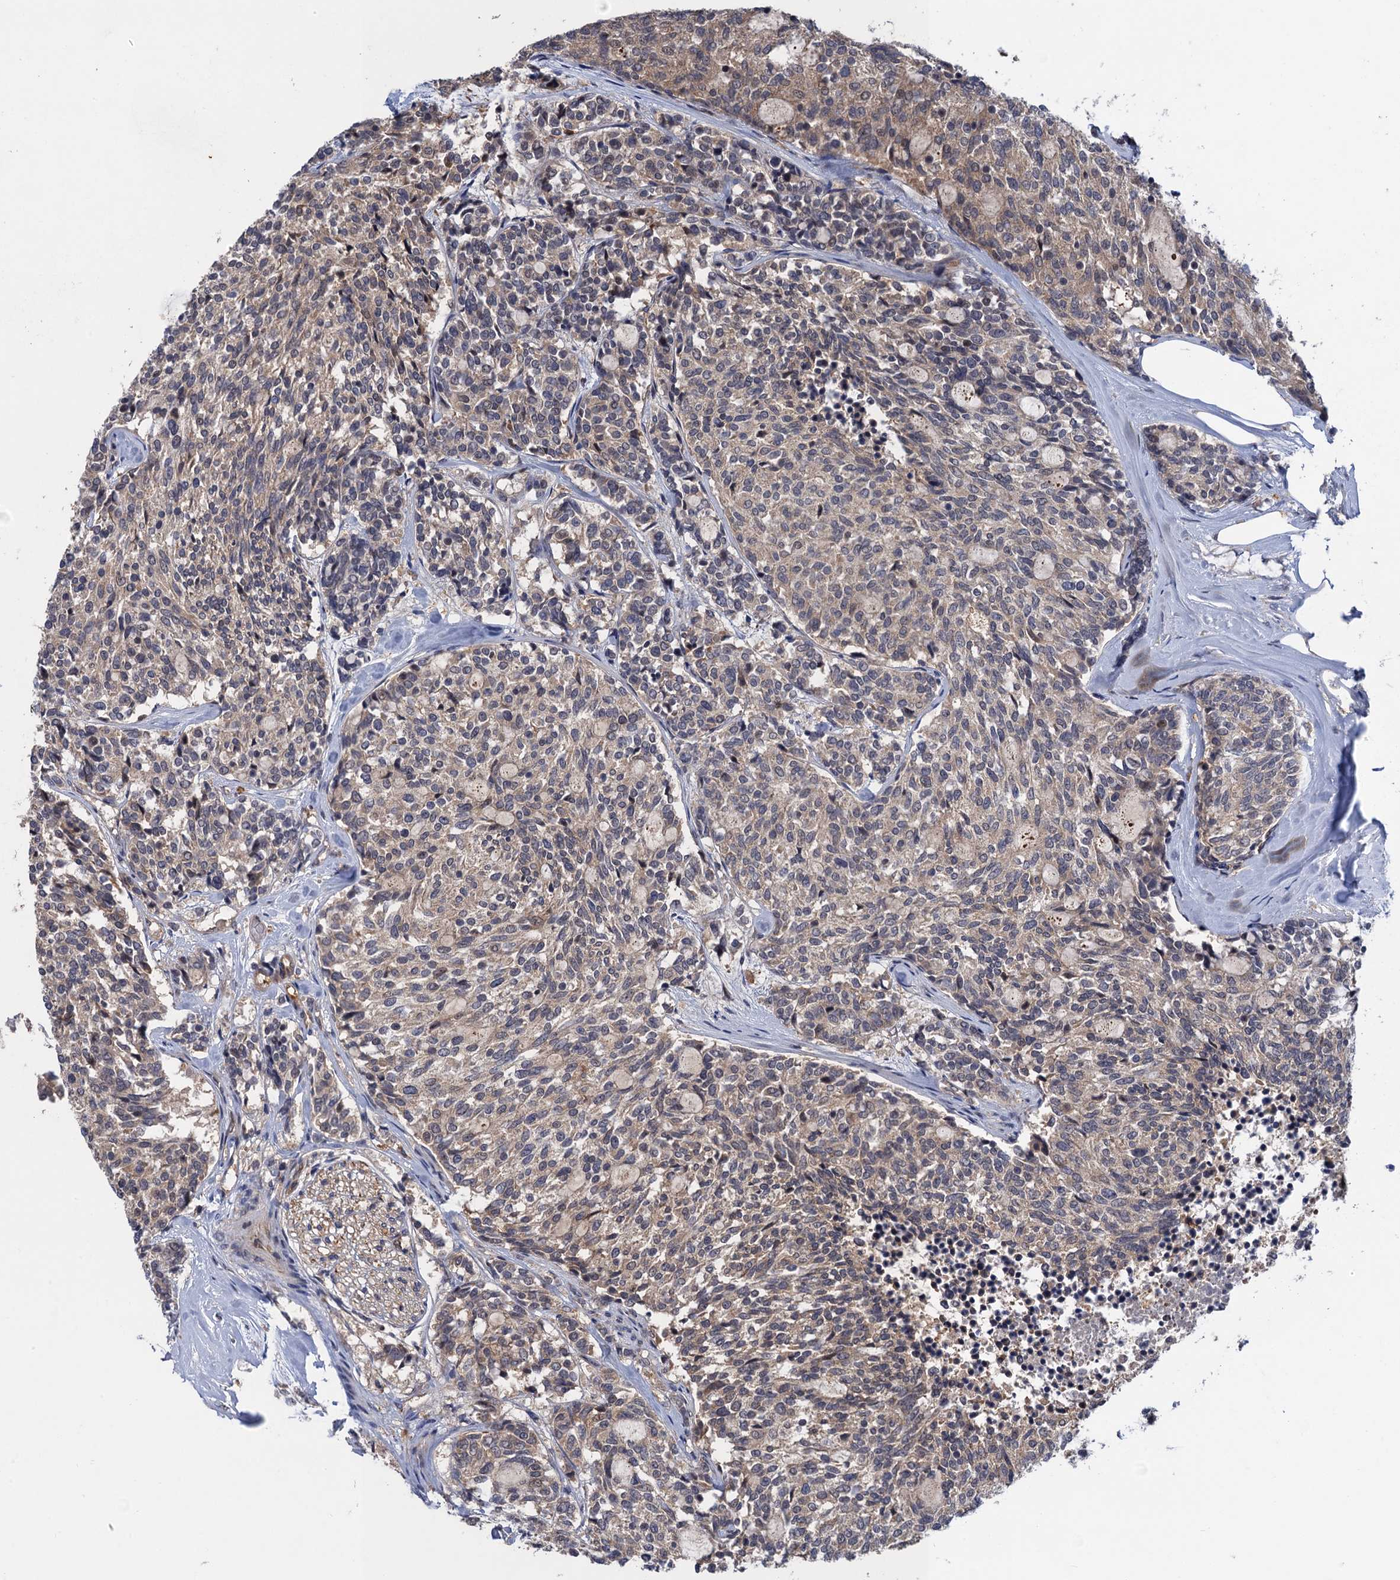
{"staining": {"intensity": "weak", "quantity": ">75%", "location": "cytoplasmic/membranous"}, "tissue": "carcinoid", "cell_type": "Tumor cells", "image_type": "cancer", "snomed": [{"axis": "morphology", "description": "Carcinoid, malignant, NOS"}, {"axis": "topography", "description": "Pancreas"}], "caption": "There is low levels of weak cytoplasmic/membranous staining in tumor cells of carcinoid (malignant), as demonstrated by immunohistochemical staining (brown color).", "gene": "NEK8", "patient": {"sex": "female", "age": 54}}